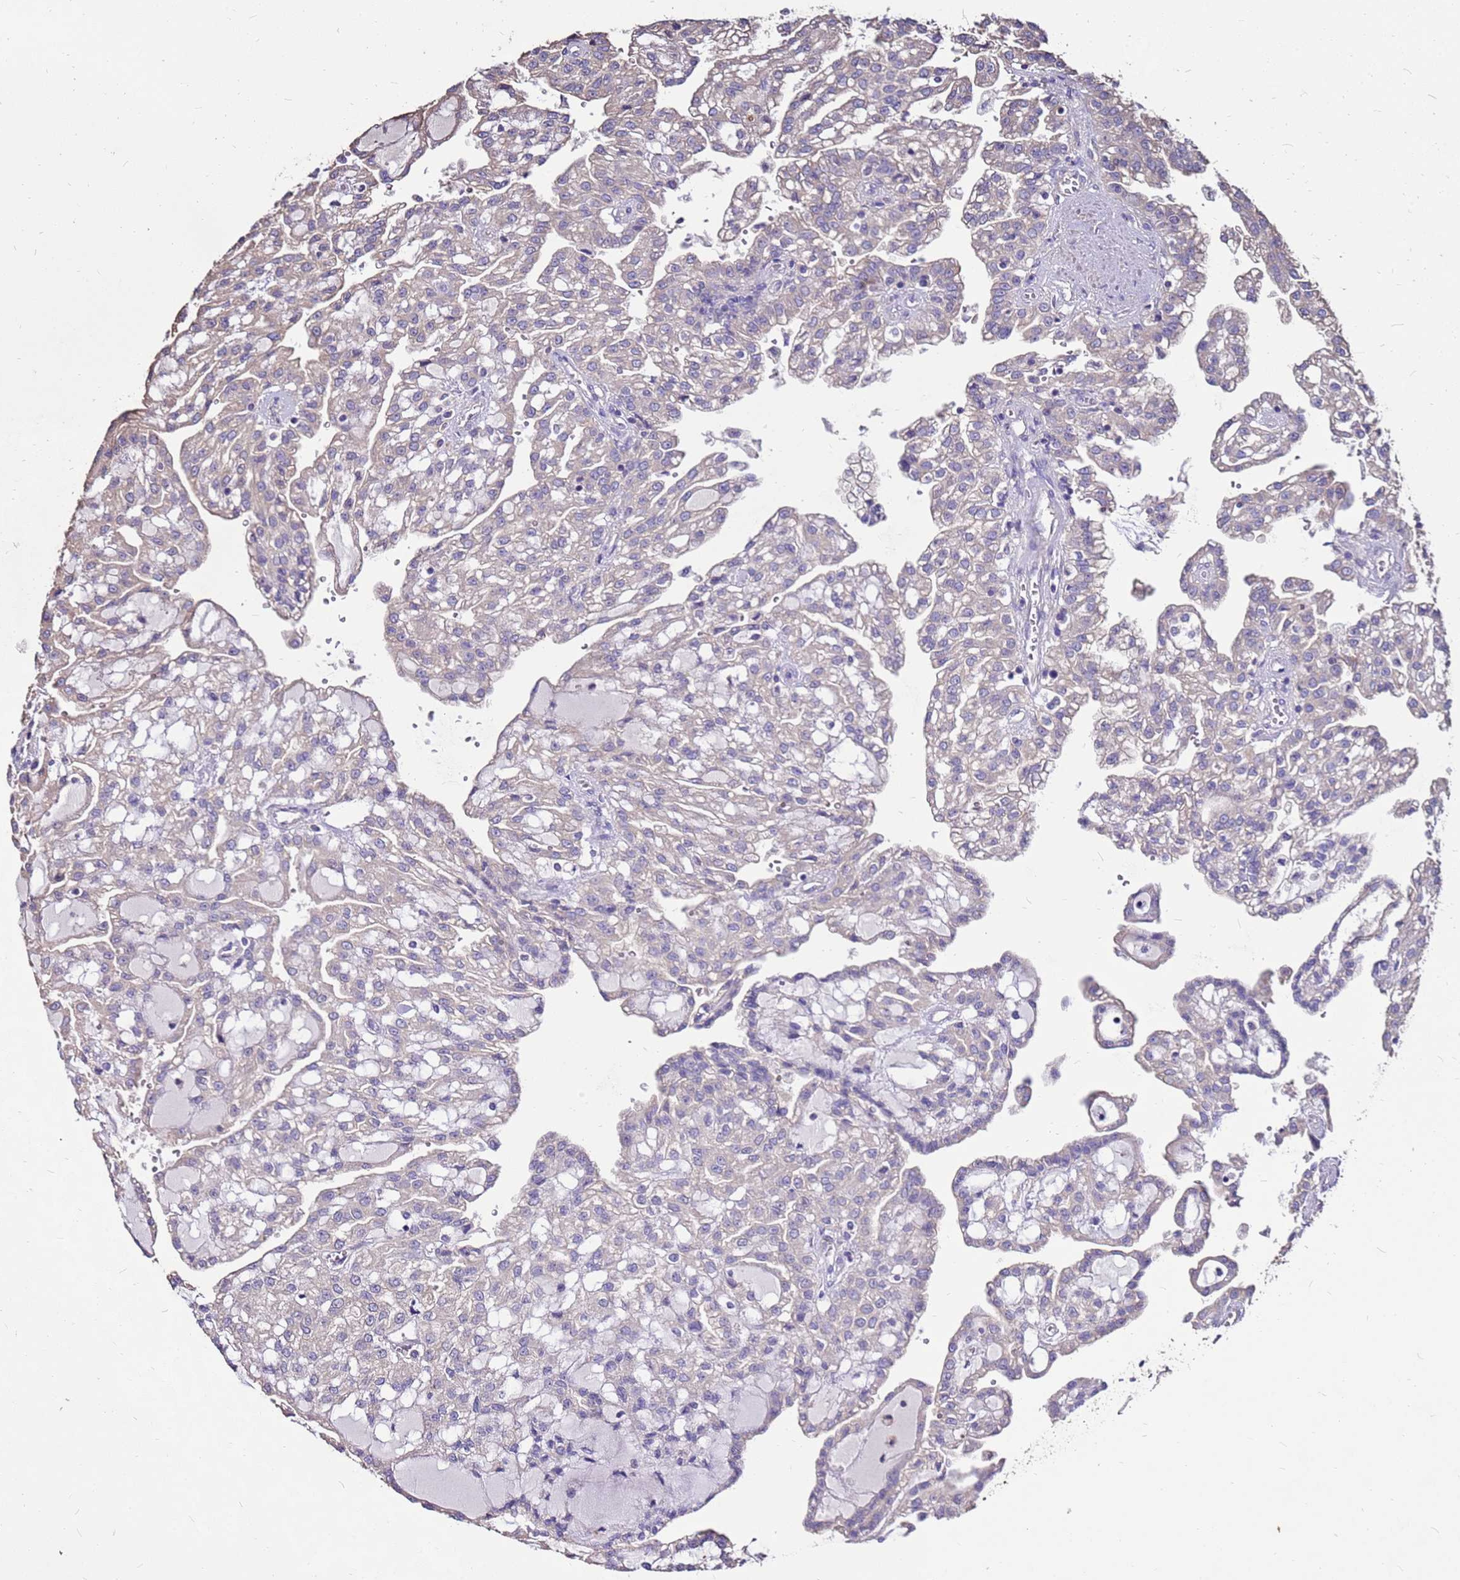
{"staining": {"intensity": "negative", "quantity": "none", "location": "none"}, "tissue": "renal cancer", "cell_type": "Tumor cells", "image_type": "cancer", "snomed": [{"axis": "morphology", "description": "Adenocarcinoma, NOS"}, {"axis": "topography", "description": "Kidney"}], "caption": "Immunohistochemical staining of renal adenocarcinoma displays no significant staining in tumor cells. (Immunohistochemistry (ihc), brightfield microscopy, high magnification).", "gene": "EXD3", "patient": {"sex": "male", "age": 63}}